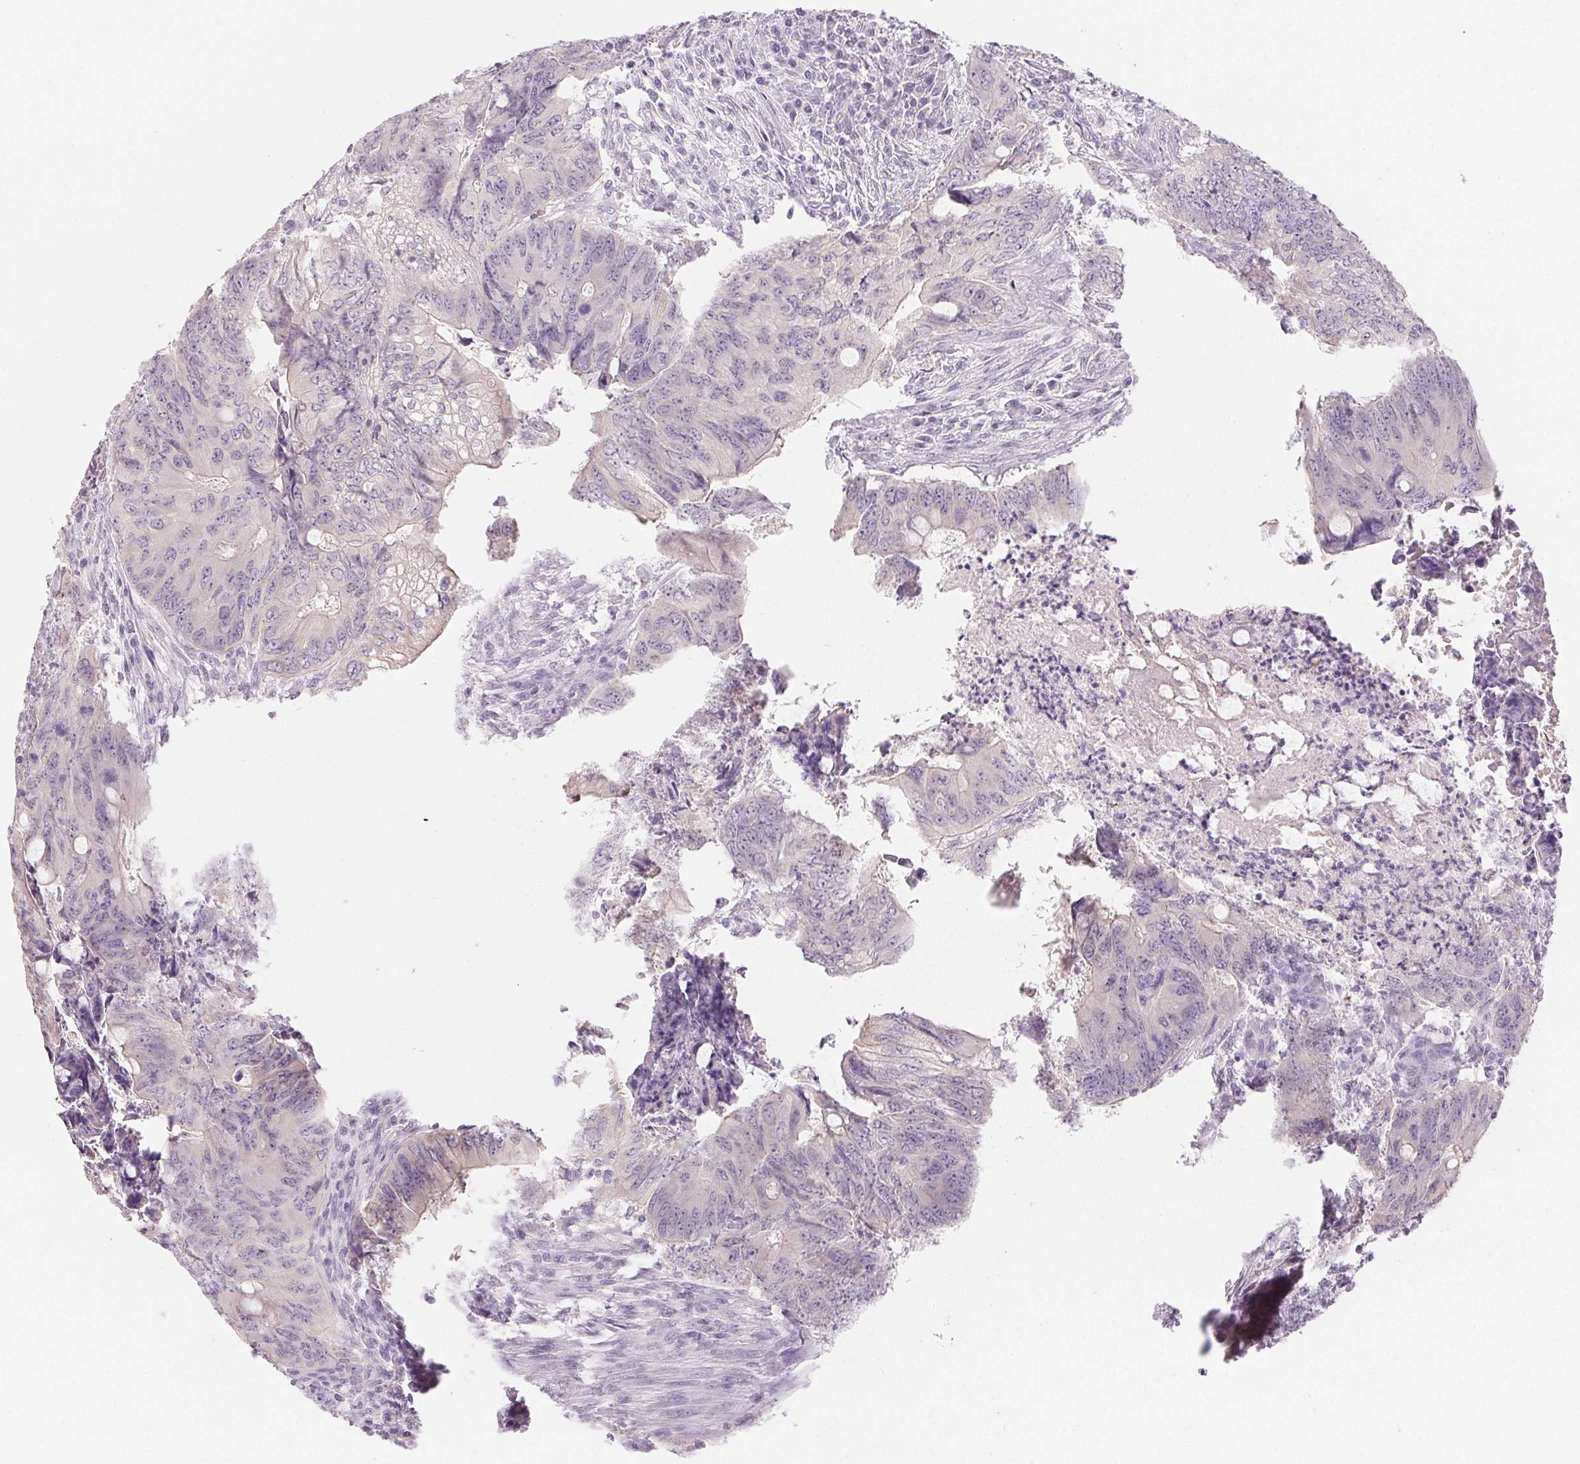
{"staining": {"intensity": "negative", "quantity": "none", "location": "none"}, "tissue": "colorectal cancer", "cell_type": "Tumor cells", "image_type": "cancer", "snomed": [{"axis": "morphology", "description": "Adenocarcinoma, NOS"}, {"axis": "topography", "description": "Colon"}], "caption": "Immunohistochemical staining of colorectal cancer (adenocarcinoma) exhibits no significant expression in tumor cells. (Immunohistochemistry (ihc), brightfield microscopy, high magnification).", "gene": "SFTPD", "patient": {"sex": "female", "age": 74}}